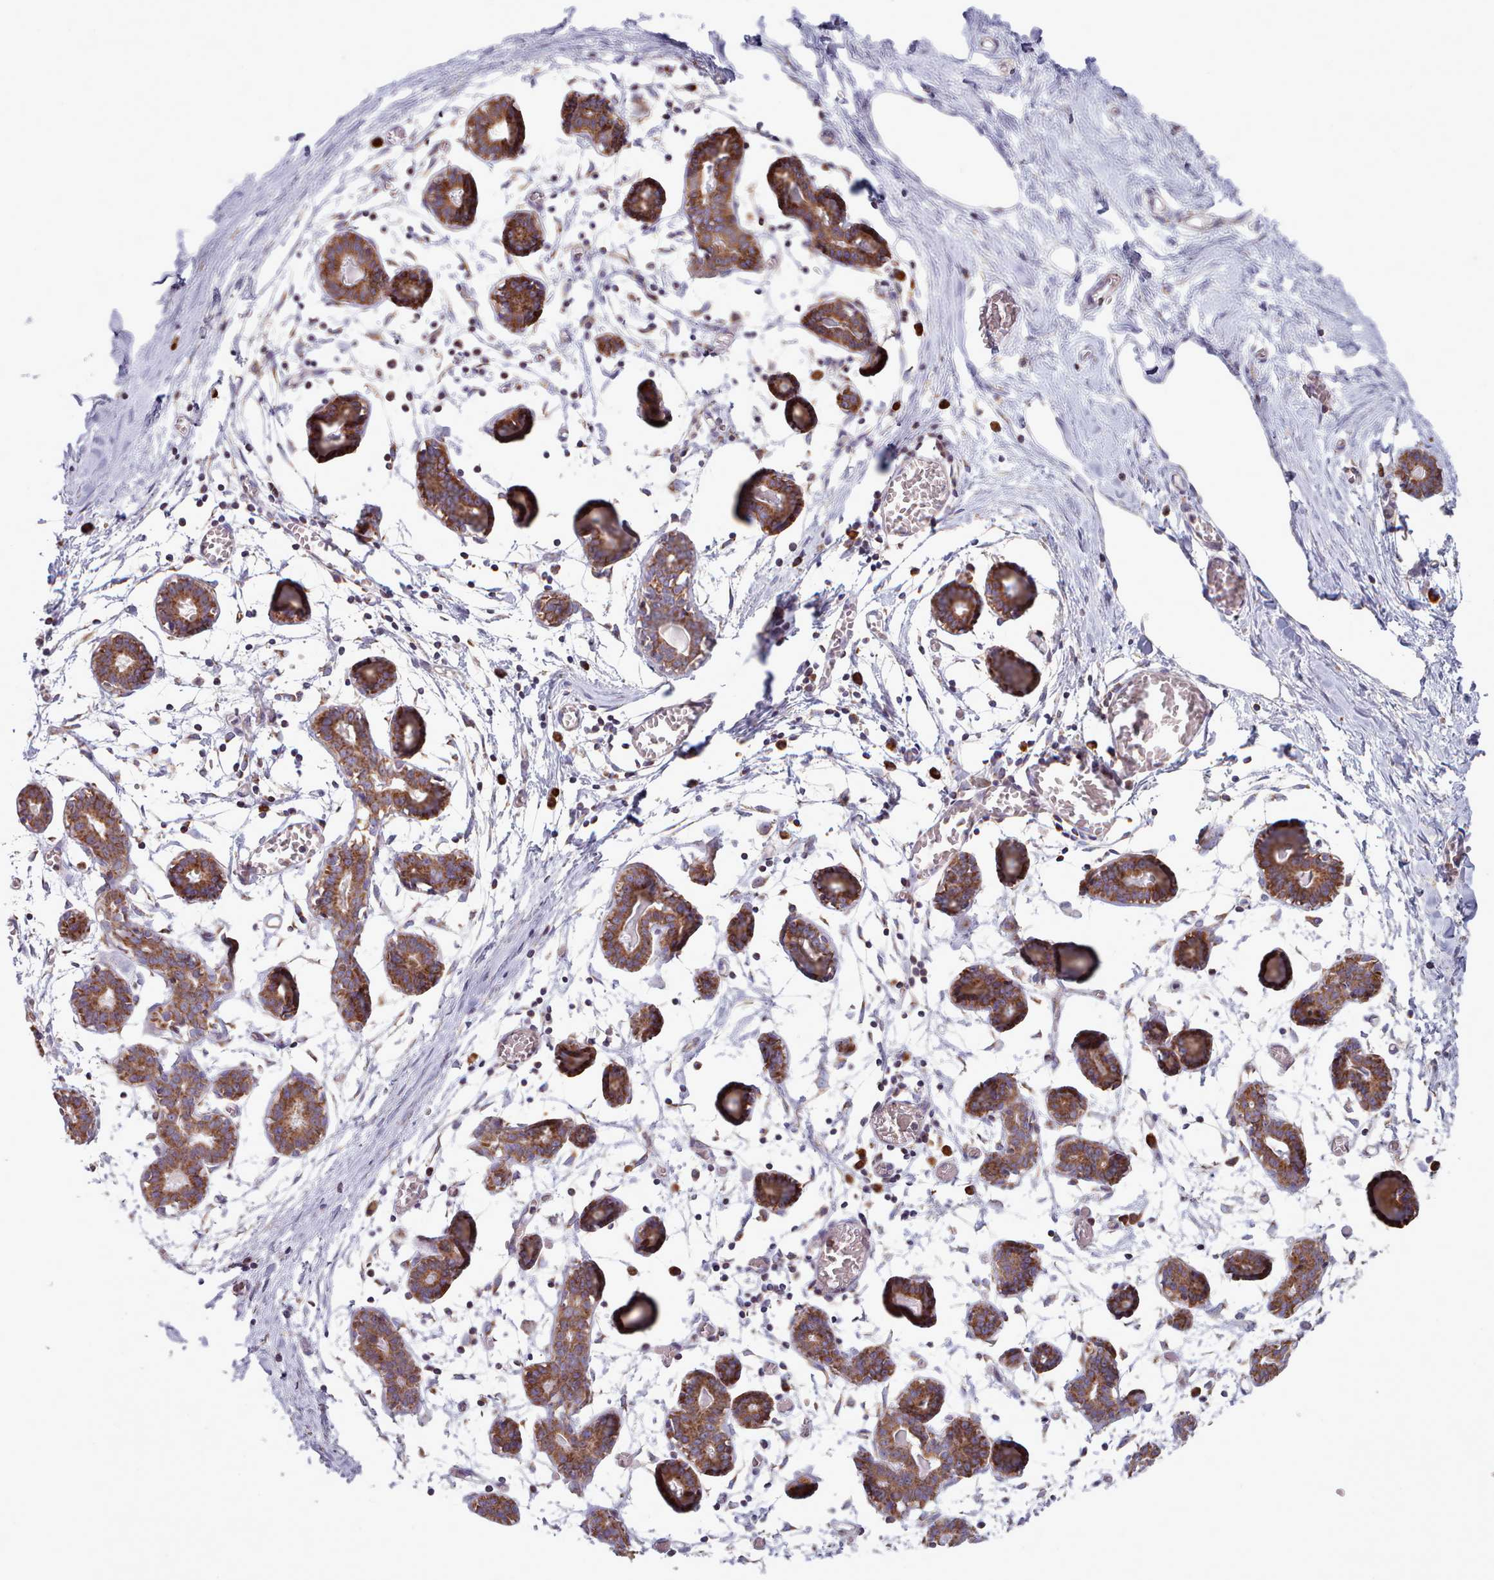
{"staining": {"intensity": "negative", "quantity": "none", "location": "none"}, "tissue": "breast", "cell_type": "Adipocytes", "image_type": "normal", "snomed": [{"axis": "morphology", "description": "Normal tissue, NOS"}, {"axis": "topography", "description": "Breast"}], "caption": "The histopathology image demonstrates no staining of adipocytes in normal breast.", "gene": "SRP54", "patient": {"sex": "female", "age": 27}}